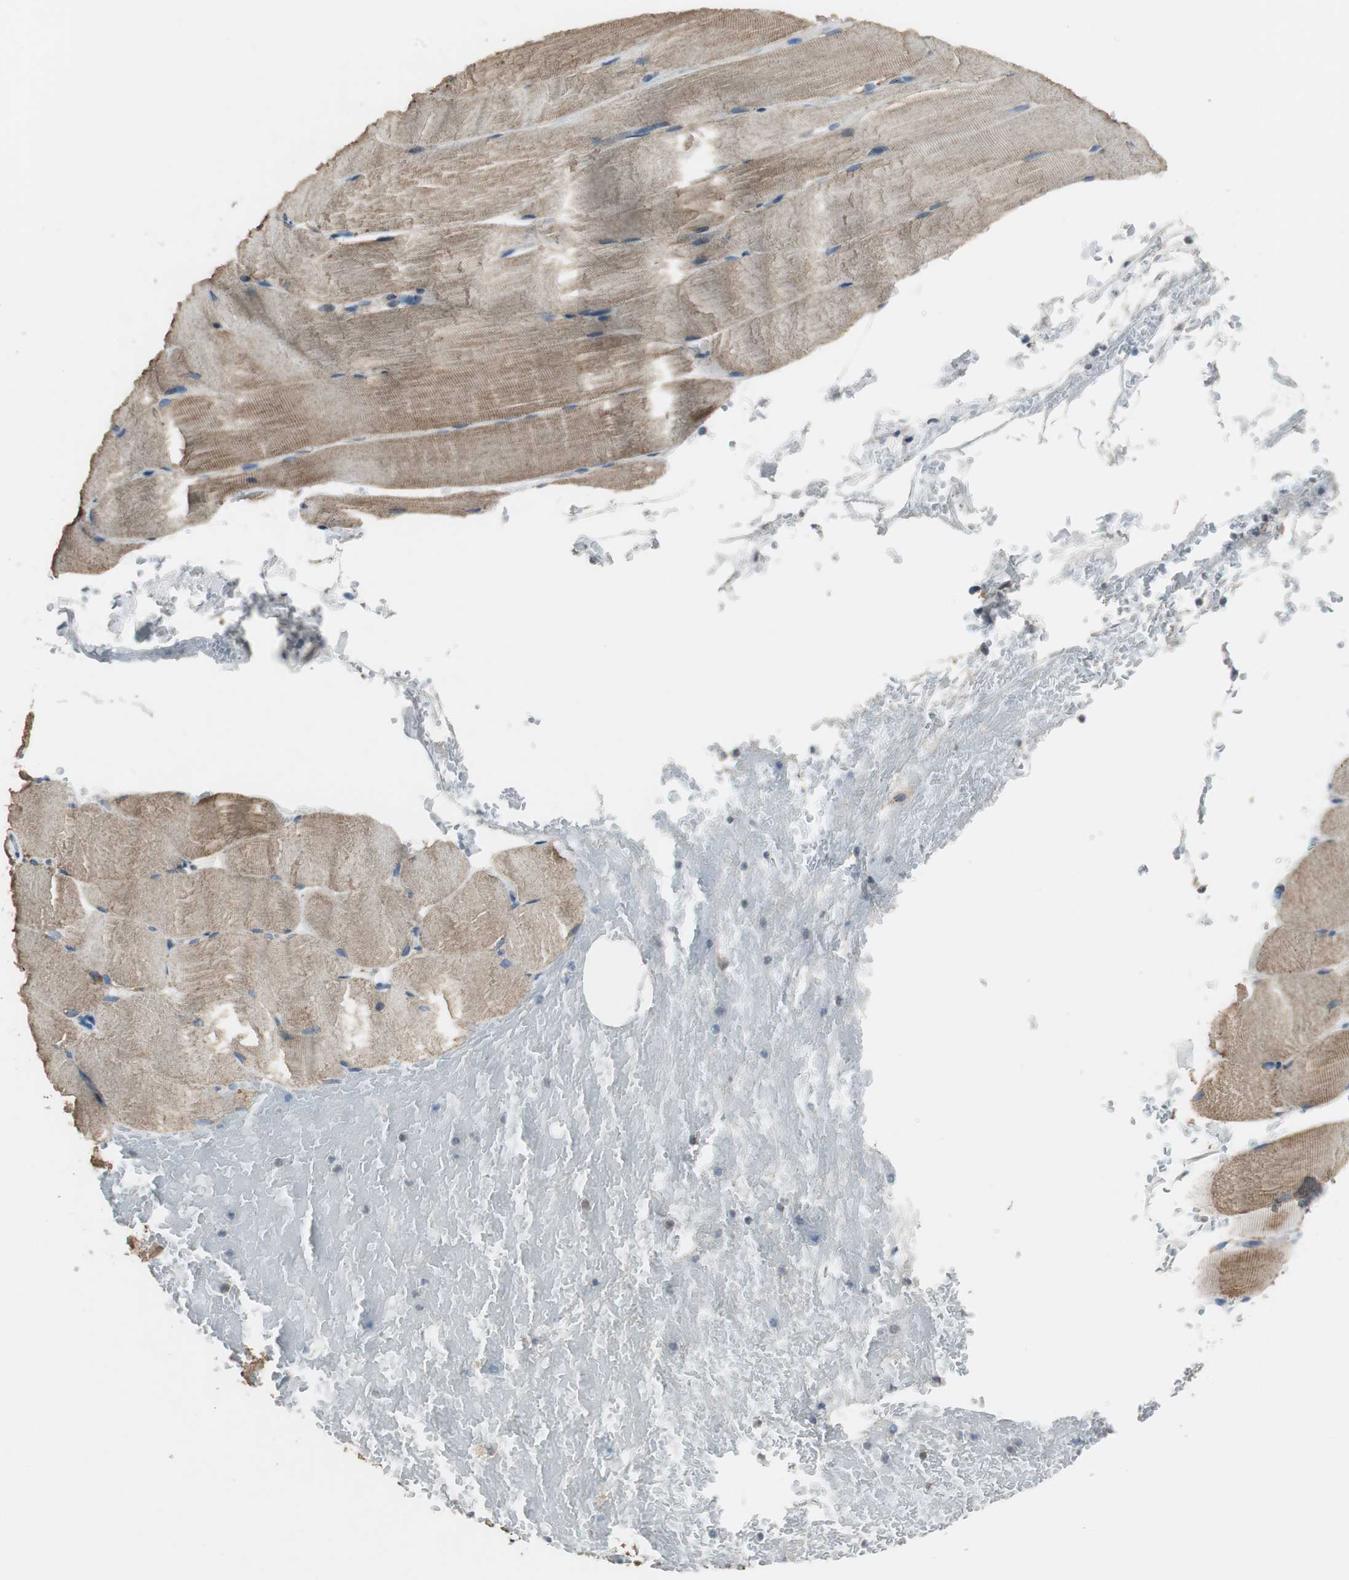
{"staining": {"intensity": "moderate", "quantity": ">75%", "location": "cytoplasmic/membranous"}, "tissue": "skeletal muscle", "cell_type": "Myocytes", "image_type": "normal", "snomed": [{"axis": "morphology", "description": "Normal tissue, NOS"}, {"axis": "topography", "description": "Skeletal muscle"}, {"axis": "topography", "description": "Parathyroid gland"}], "caption": "A medium amount of moderate cytoplasmic/membranous positivity is appreciated in approximately >75% of myocytes in benign skeletal muscle. The staining was performed using DAB, with brown indicating positive protein expression. Nuclei are stained blue with hematoxylin.", "gene": "MSTO1", "patient": {"sex": "female", "age": 37}}